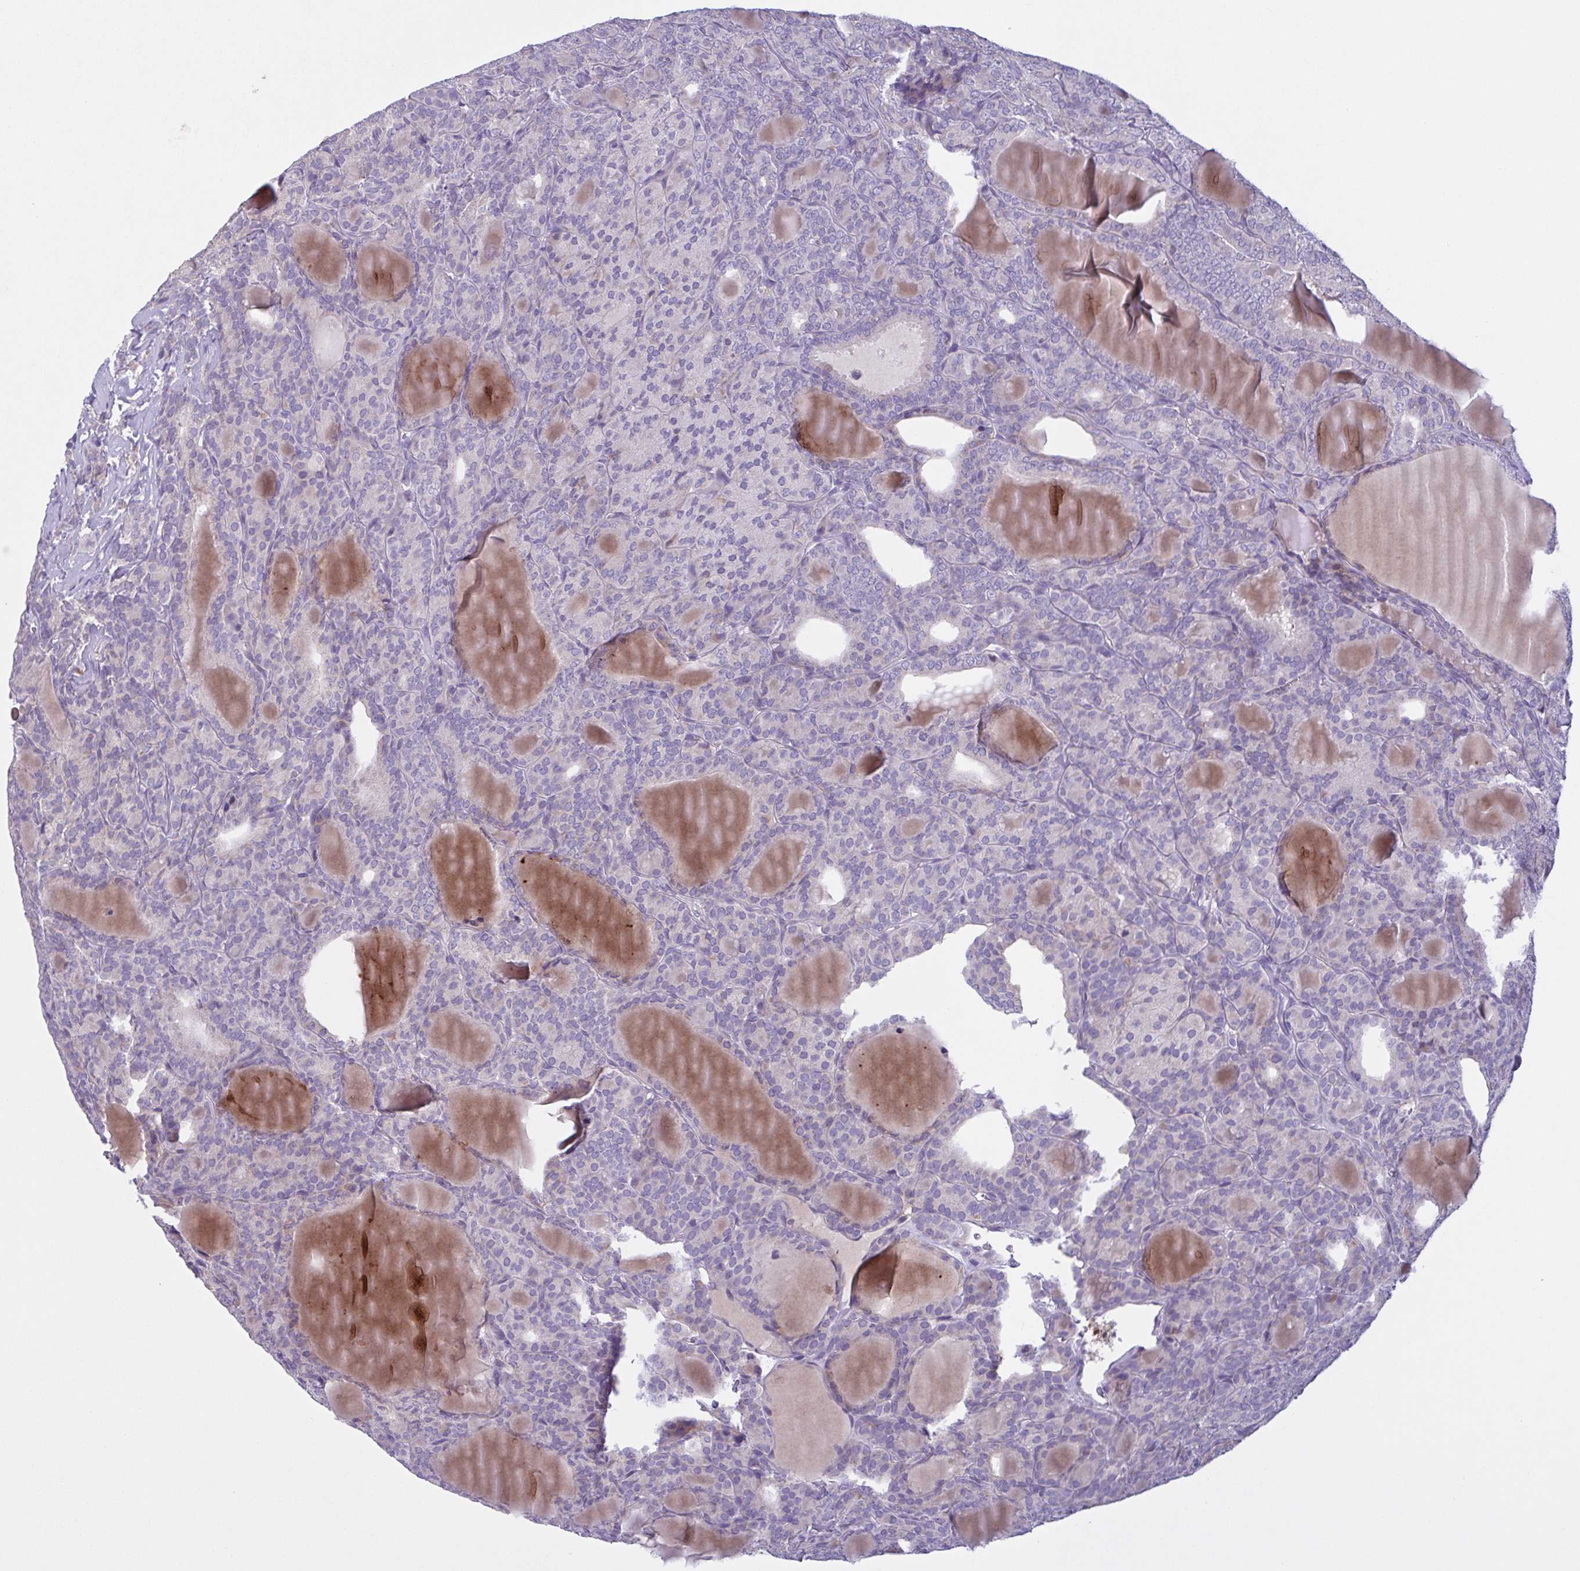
{"staining": {"intensity": "negative", "quantity": "none", "location": "none"}, "tissue": "thyroid cancer", "cell_type": "Tumor cells", "image_type": "cancer", "snomed": [{"axis": "morphology", "description": "Follicular adenoma carcinoma, NOS"}, {"axis": "topography", "description": "Thyroid gland"}], "caption": "This is a histopathology image of immunohistochemistry (IHC) staining of thyroid follicular adenoma carcinoma, which shows no positivity in tumor cells. Nuclei are stained in blue.", "gene": "F13B", "patient": {"sex": "male", "age": 74}}